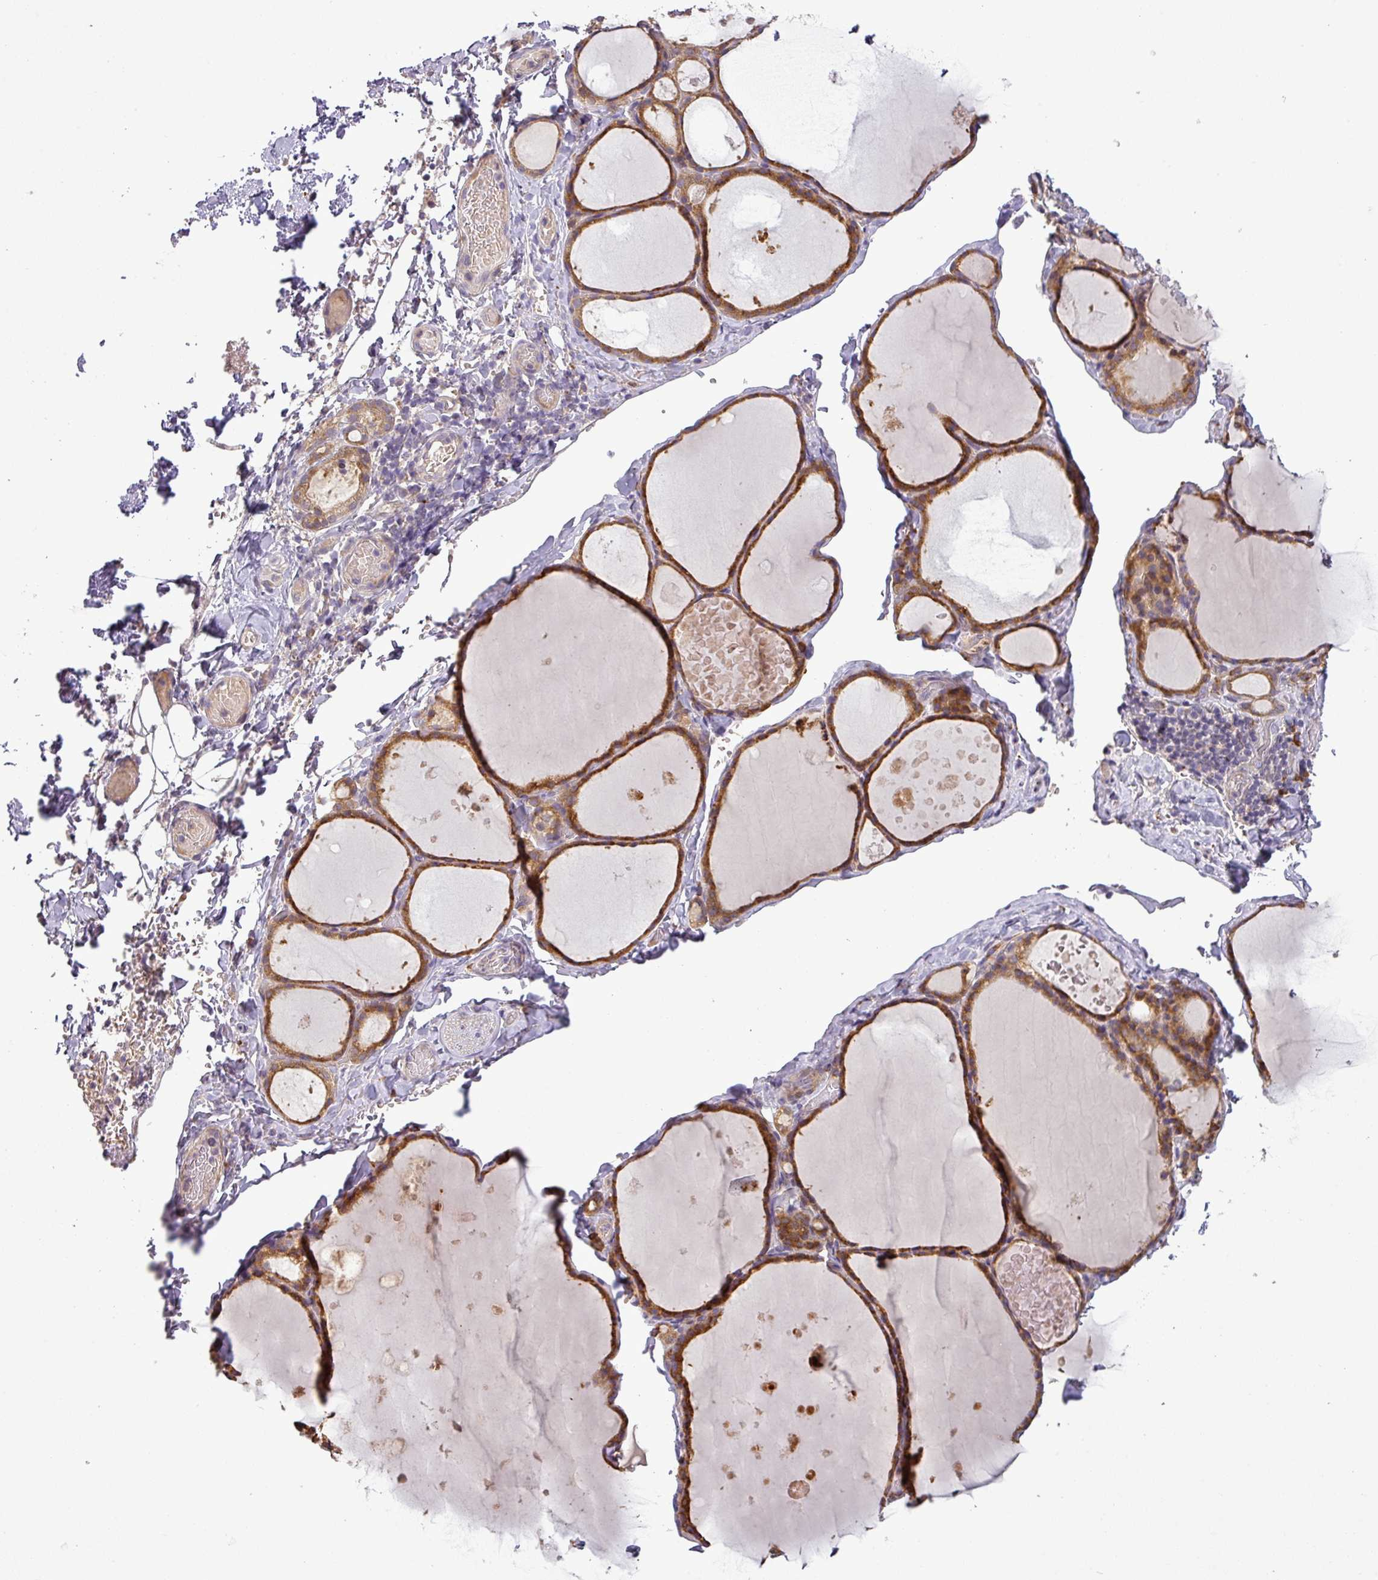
{"staining": {"intensity": "moderate", "quantity": ">75%", "location": "cytoplasmic/membranous"}, "tissue": "thyroid gland", "cell_type": "Glandular cells", "image_type": "normal", "snomed": [{"axis": "morphology", "description": "Normal tissue, NOS"}, {"axis": "topography", "description": "Thyroid gland"}], "caption": "An immunohistochemistry (IHC) image of unremarkable tissue is shown. Protein staining in brown highlights moderate cytoplasmic/membranous positivity in thyroid gland within glandular cells.", "gene": "MOCS3", "patient": {"sex": "male", "age": 56}}